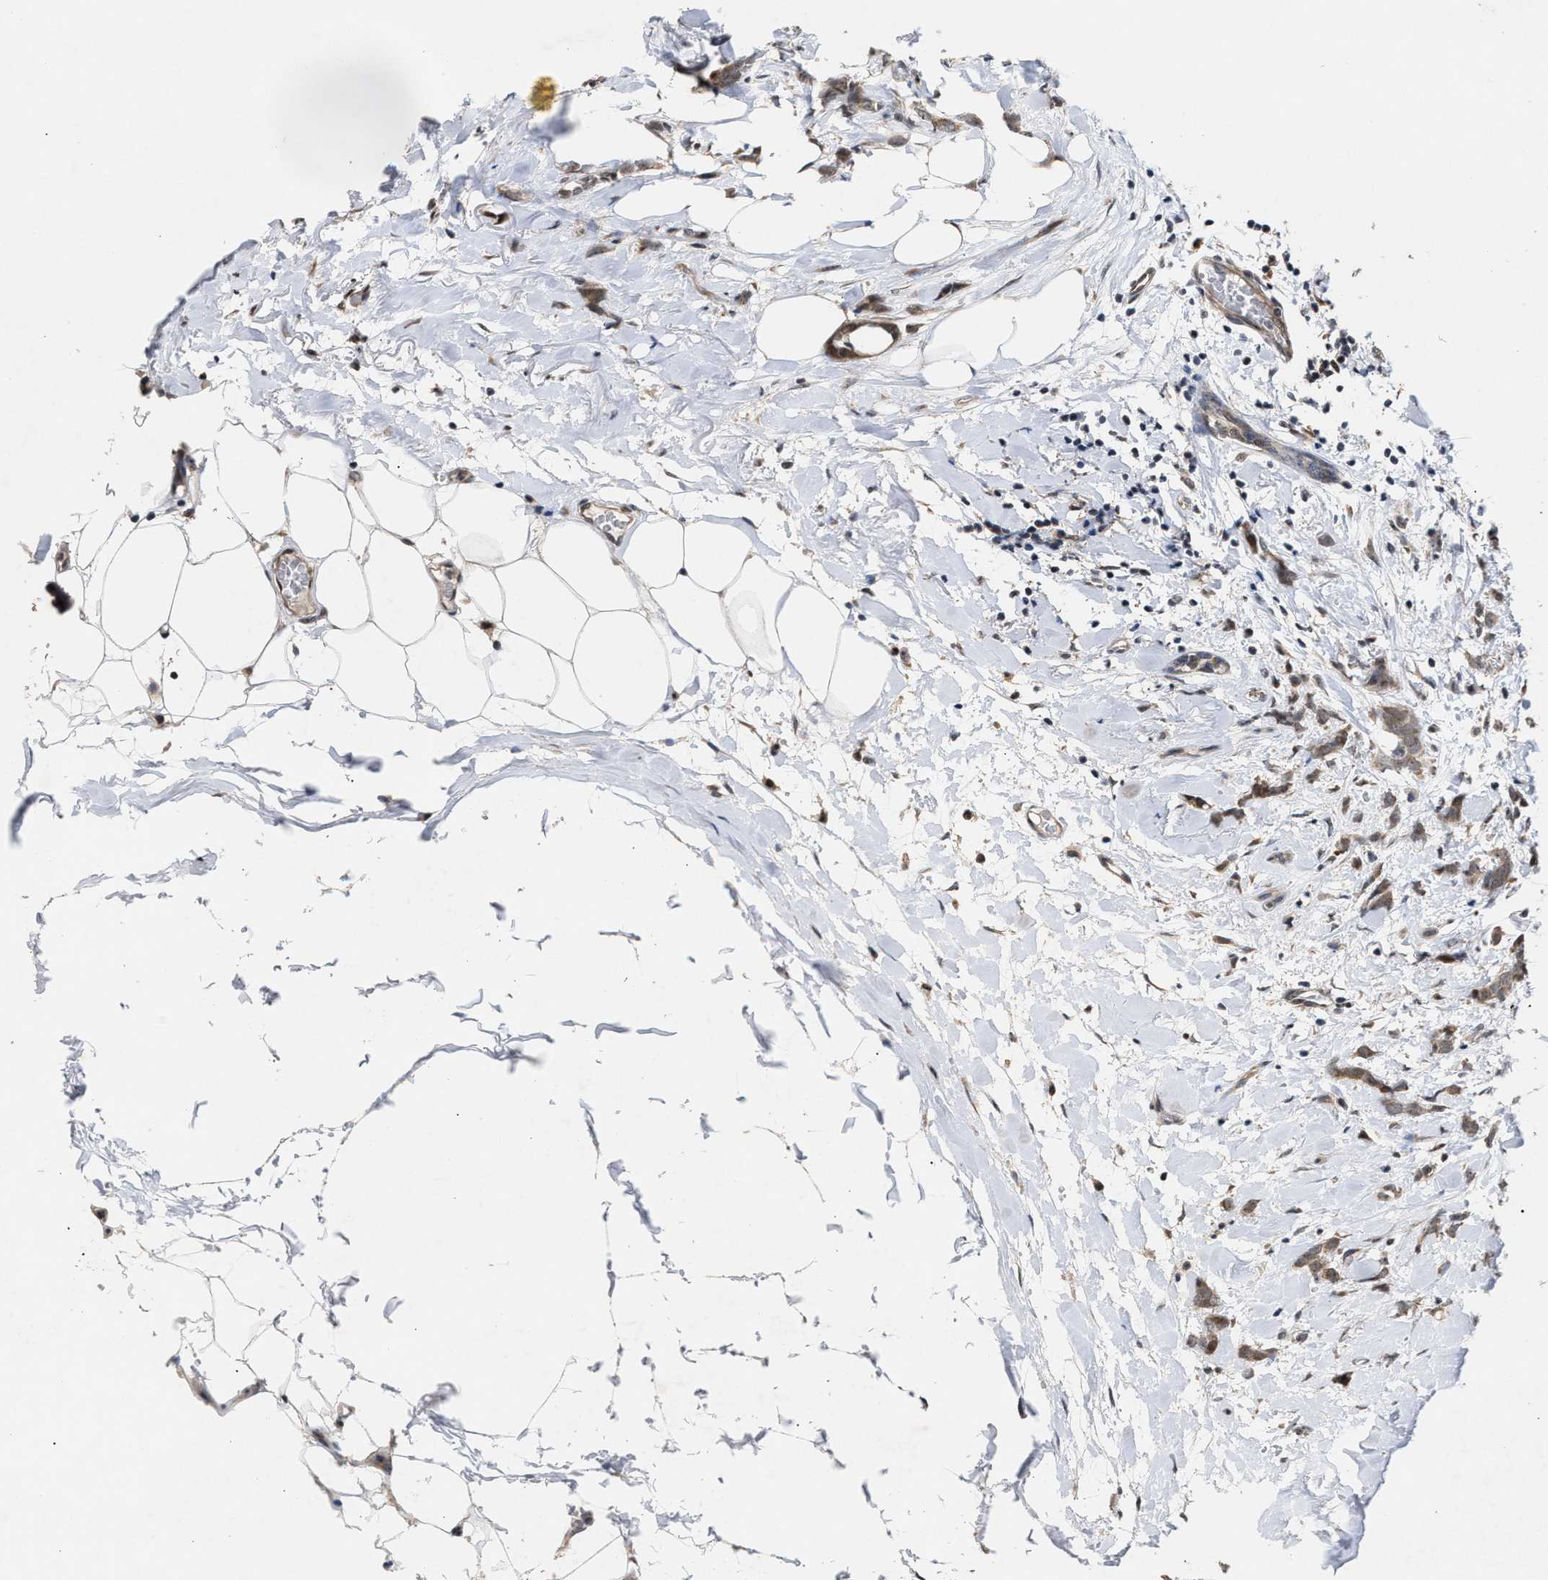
{"staining": {"intensity": "weak", "quantity": ">75%", "location": "cytoplasmic/membranous"}, "tissue": "breast cancer", "cell_type": "Tumor cells", "image_type": "cancer", "snomed": [{"axis": "morphology", "description": "Lobular carcinoma, in situ"}, {"axis": "morphology", "description": "Lobular carcinoma"}, {"axis": "topography", "description": "Breast"}], "caption": "A micrograph of breast lobular carcinoma in situ stained for a protein reveals weak cytoplasmic/membranous brown staining in tumor cells.", "gene": "MKNK2", "patient": {"sex": "female", "age": 41}}